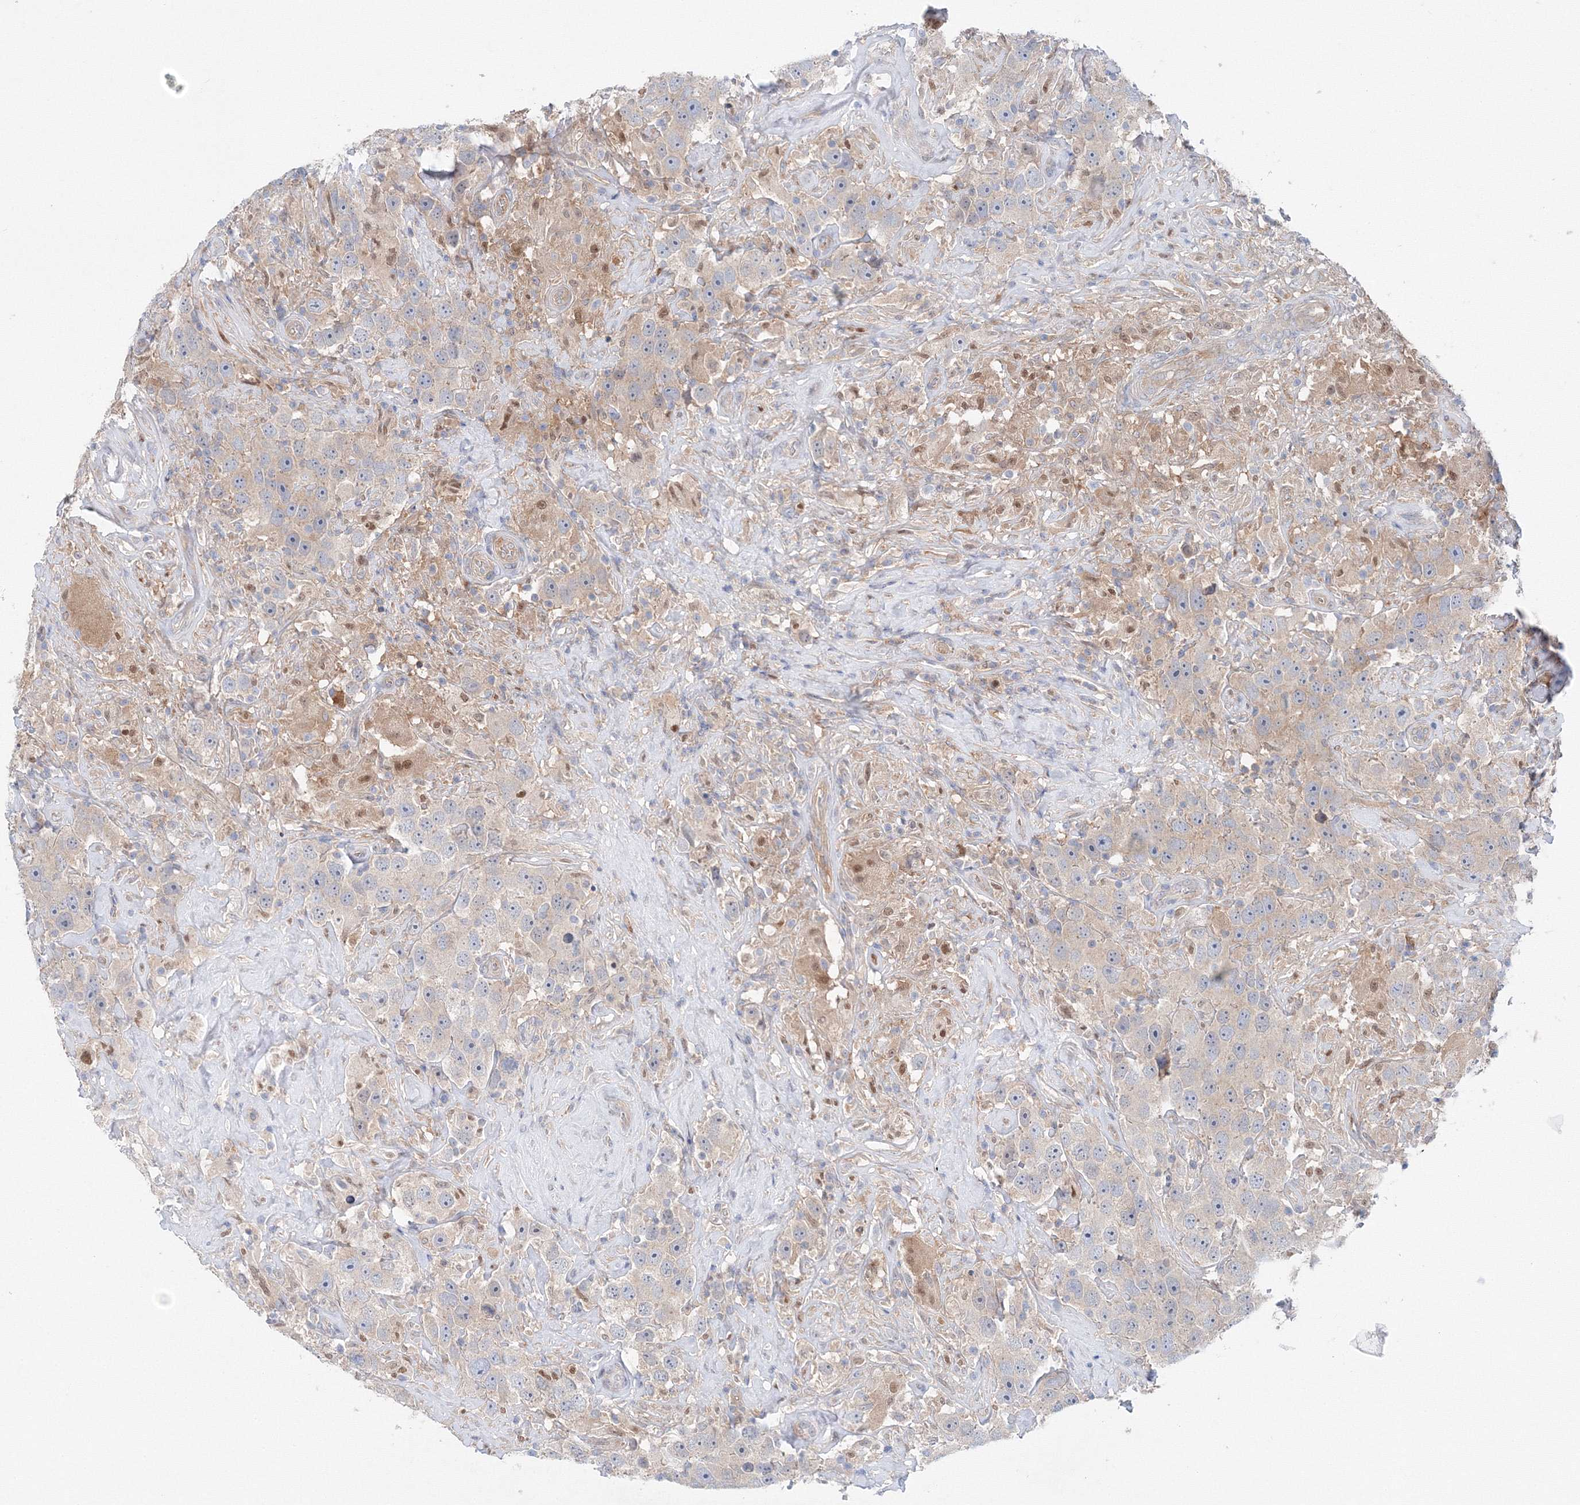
{"staining": {"intensity": "negative", "quantity": "none", "location": "none"}, "tissue": "testis cancer", "cell_type": "Tumor cells", "image_type": "cancer", "snomed": [{"axis": "morphology", "description": "Seminoma, NOS"}, {"axis": "topography", "description": "Testis"}], "caption": "The image displays no staining of tumor cells in testis cancer (seminoma).", "gene": "TPRKB", "patient": {"sex": "male", "age": 49}}